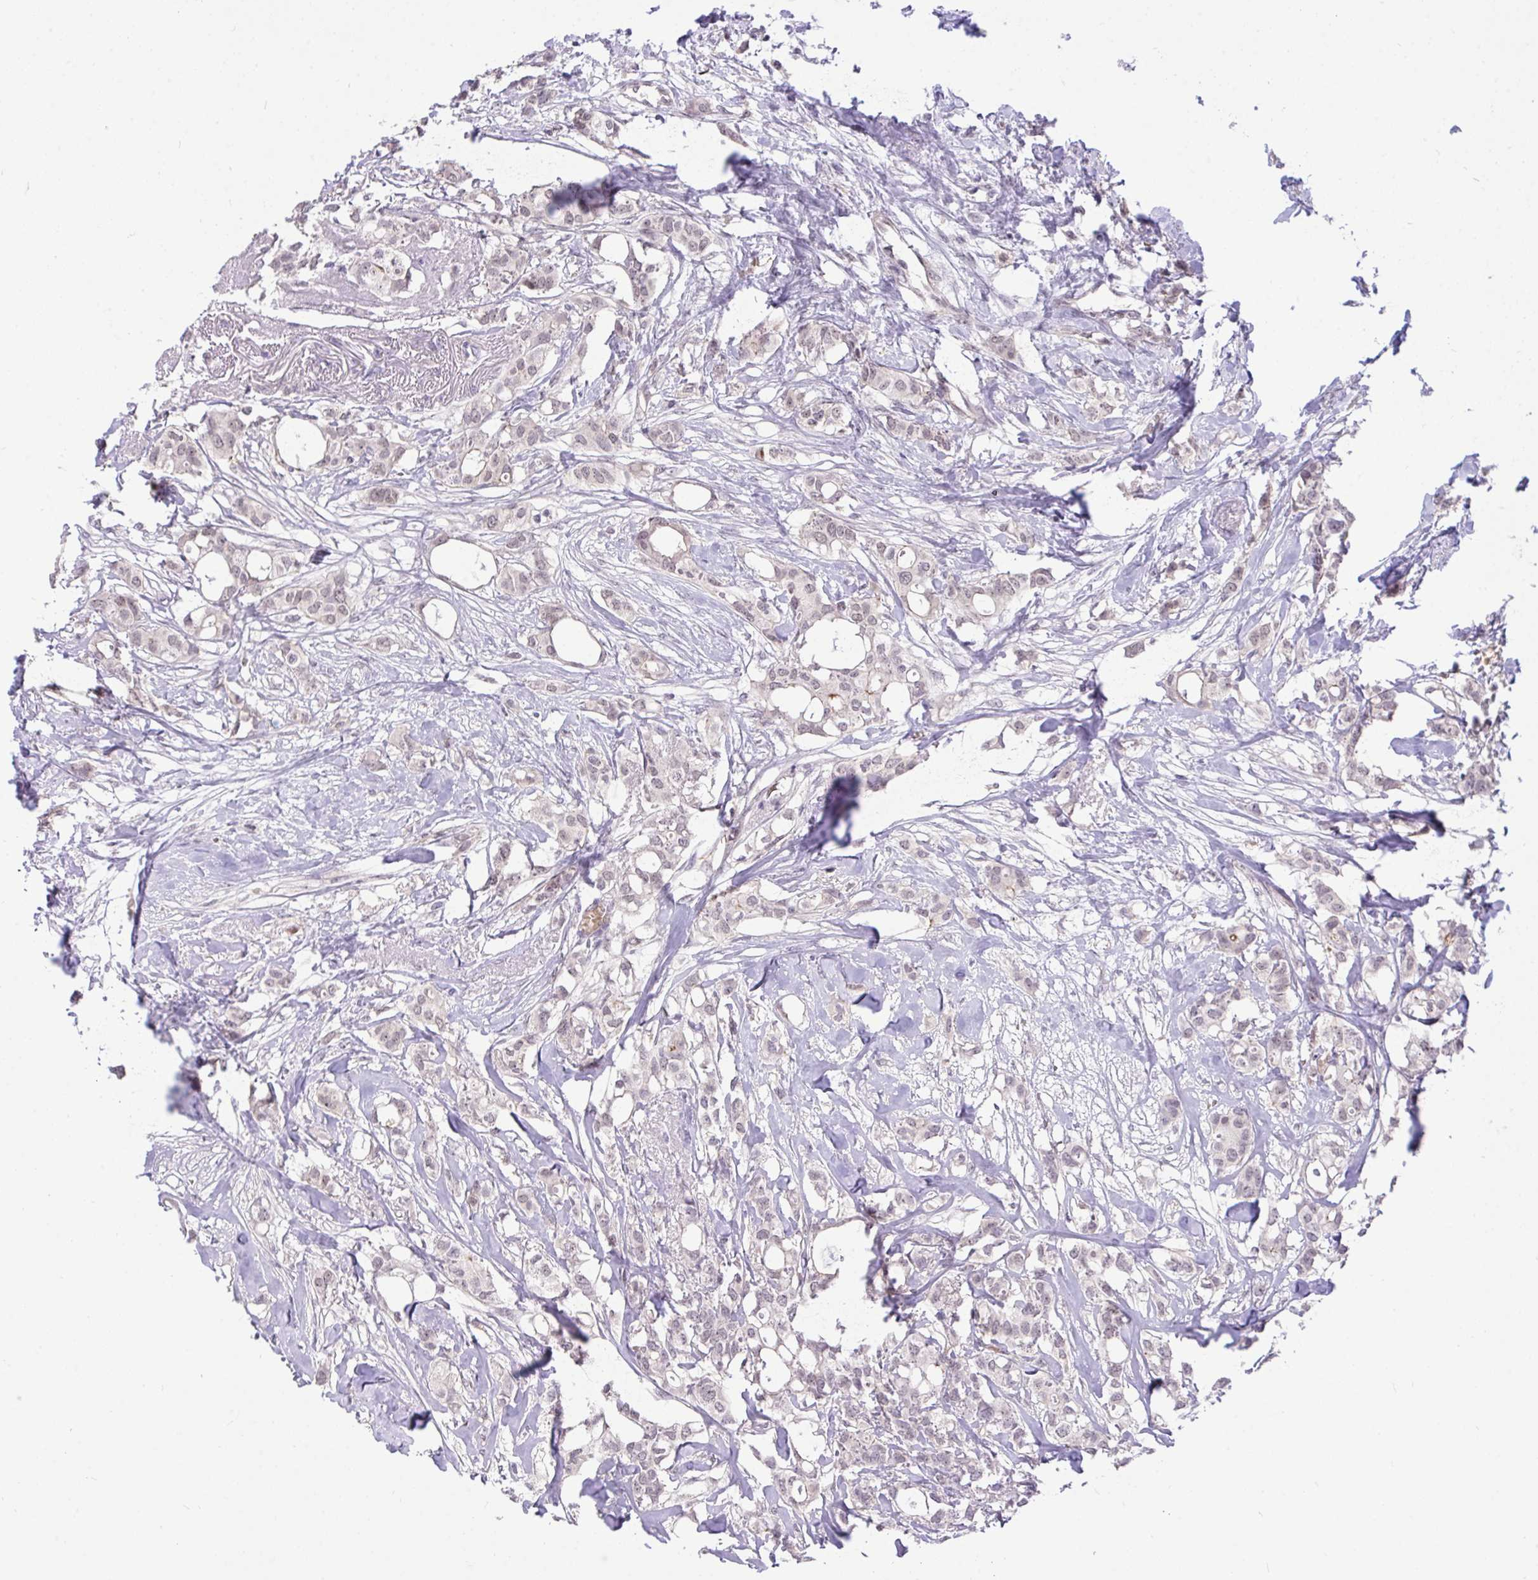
{"staining": {"intensity": "negative", "quantity": "none", "location": "none"}, "tissue": "breast cancer", "cell_type": "Tumor cells", "image_type": "cancer", "snomed": [{"axis": "morphology", "description": "Duct carcinoma"}, {"axis": "topography", "description": "Breast"}], "caption": "Immunohistochemistry image of neoplastic tissue: breast cancer (infiltrating ductal carcinoma) stained with DAB (3,3'-diaminobenzidine) demonstrates no significant protein expression in tumor cells. Nuclei are stained in blue.", "gene": "PPP1CA", "patient": {"sex": "female", "age": 62}}